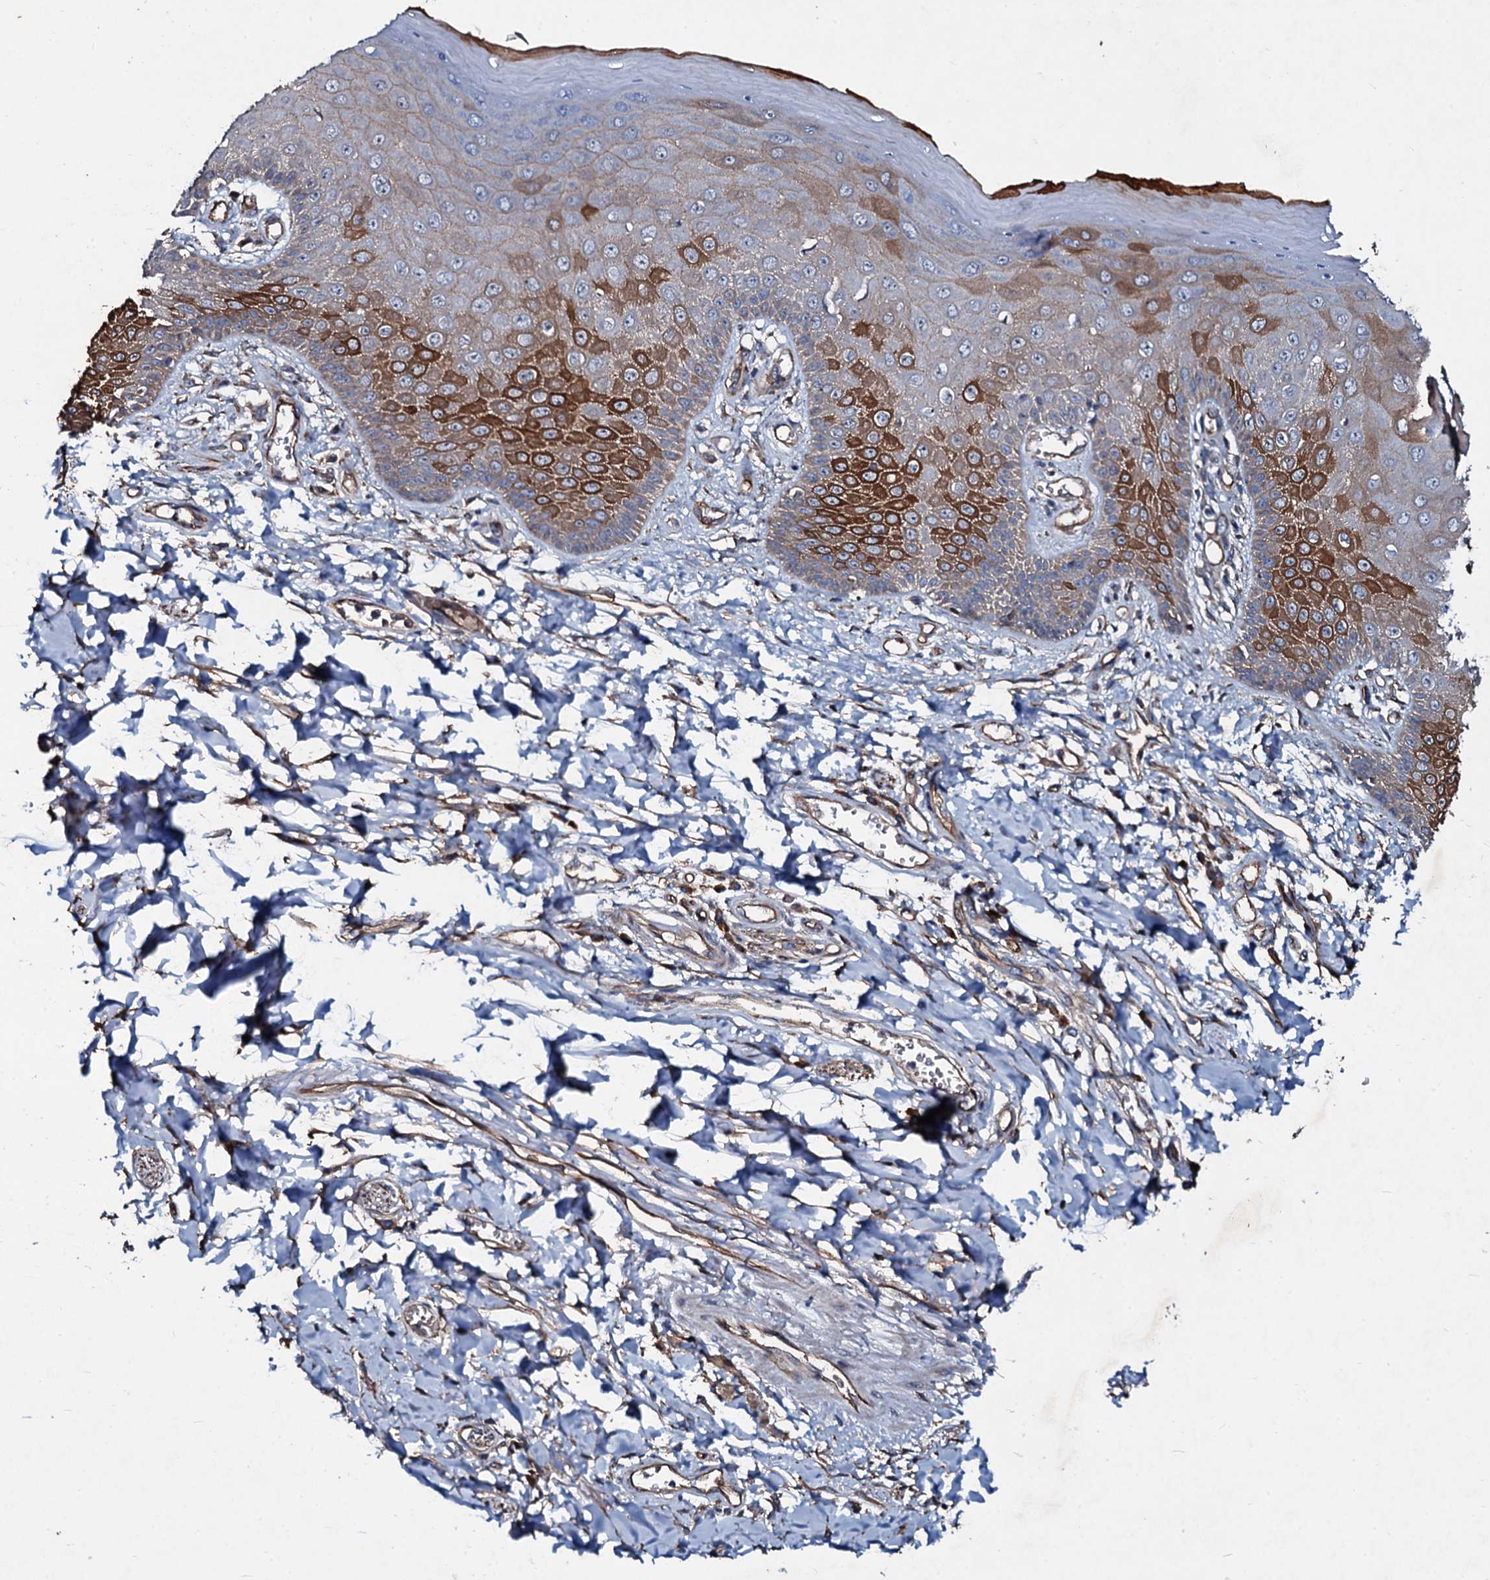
{"staining": {"intensity": "moderate", "quantity": "25%-75%", "location": "cytoplasmic/membranous"}, "tissue": "skin", "cell_type": "Epidermal cells", "image_type": "normal", "snomed": [{"axis": "morphology", "description": "Normal tissue, NOS"}, {"axis": "topography", "description": "Anal"}], "caption": "DAB (3,3'-diaminobenzidine) immunohistochemical staining of benign human skin exhibits moderate cytoplasmic/membranous protein positivity in approximately 25%-75% of epidermal cells.", "gene": "DMAC2", "patient": {"sex": "male", "age": 78}}